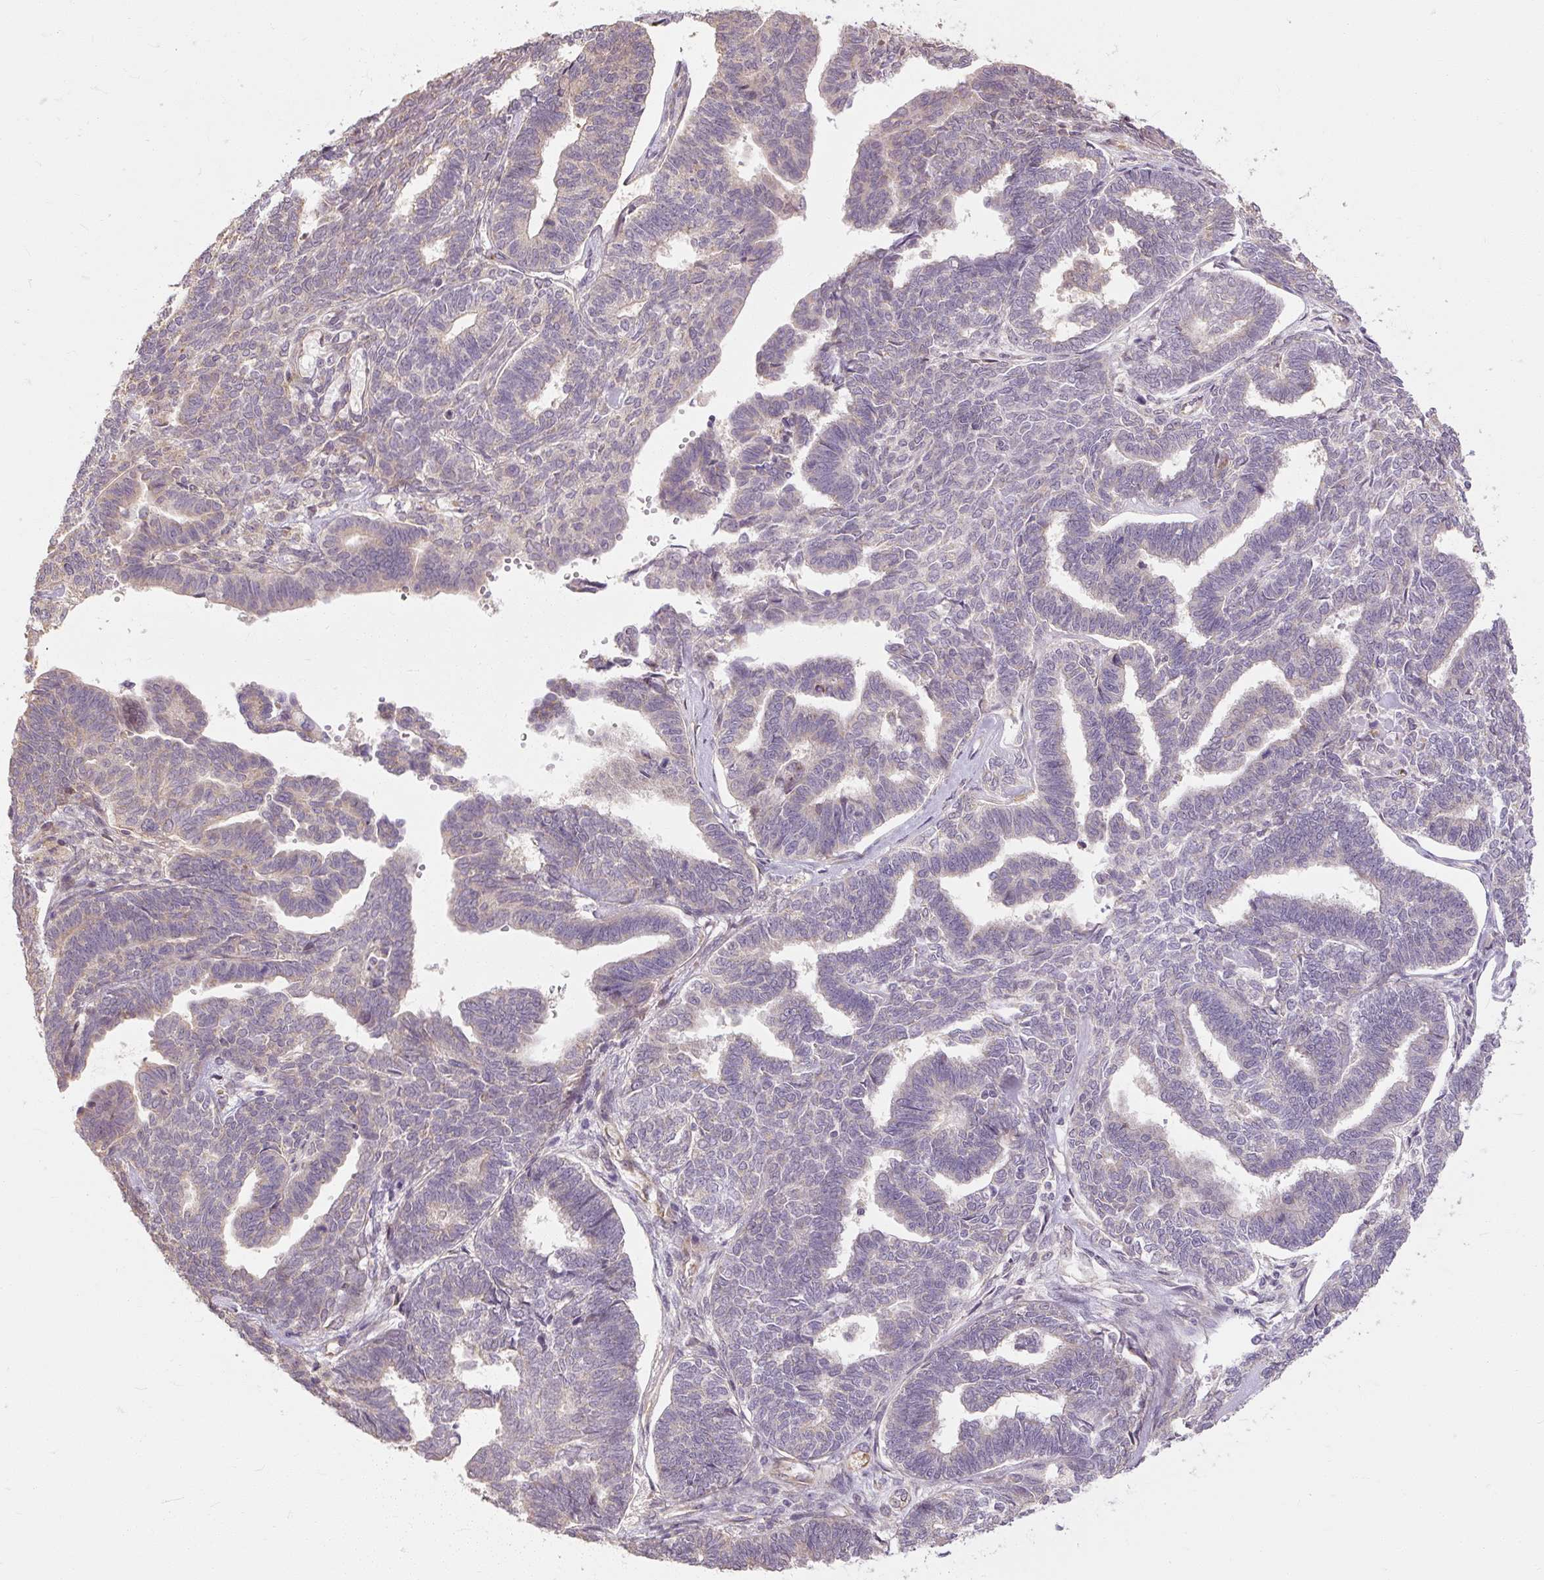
{"staining": {"intensity": "negative", "quantity": "none", "location": "none"}, "tissue": "endometrial cancer", "cell_type": "Tumor cells", "image_type": "cancer", "snomed": [{"axis": "morphology", "description": "Adenocarcinoma, NOS"}, {"axis": "topography", "description": "Endometrium"}], "caption": "High magnification brightfield microscopy of endometrial cancer (adenocarcinoma) stained with DAB (3,3'-diaminobenzidine) (brown) and counterstained with hematoxylin (blue): tumor cells show no significant expression.", "gene": "RB1CC1", "patient": {"sex": "female", "age": 70}}